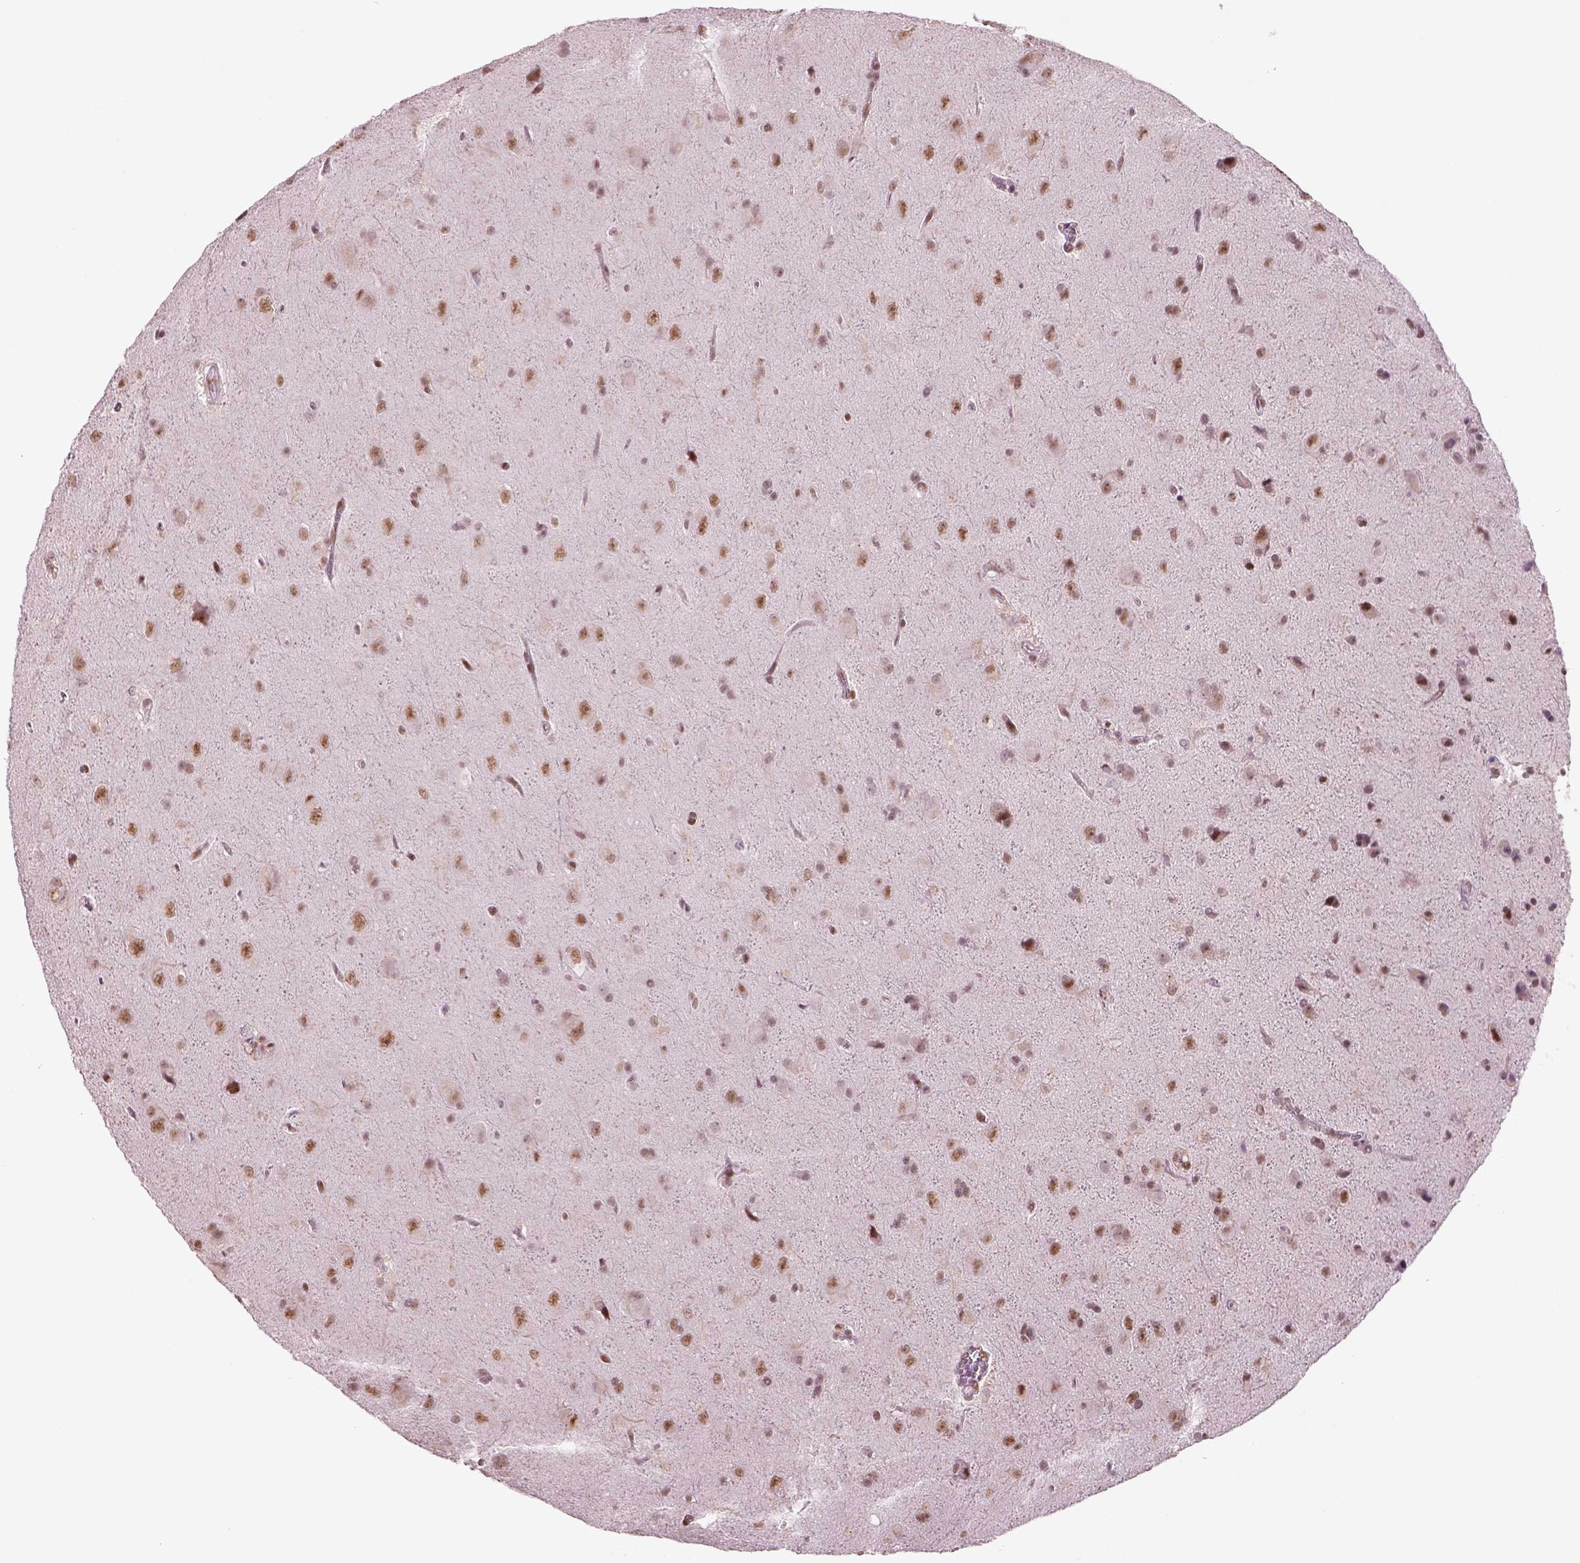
{"staining": {"intensity": "moderate", "quantity": "25%-75%", "location": "nuclear"}, "tissue": "glioma", "cell_type": "Tumor cells", "image_type": "cancer", "snomed": [{"axis": "morphology", "description": "Glioma, malignant, Low grade"}, {"axis": "topography", "description": "Brain"}], "caption": "DAB immunohistochemical staining of malignant low-grade glioma exhibits moderate nuclear protein staining in about 25%-75% of tumor cells.", "gene": "SEPHS1", "patient": {"sex": "male", "age": 58}}